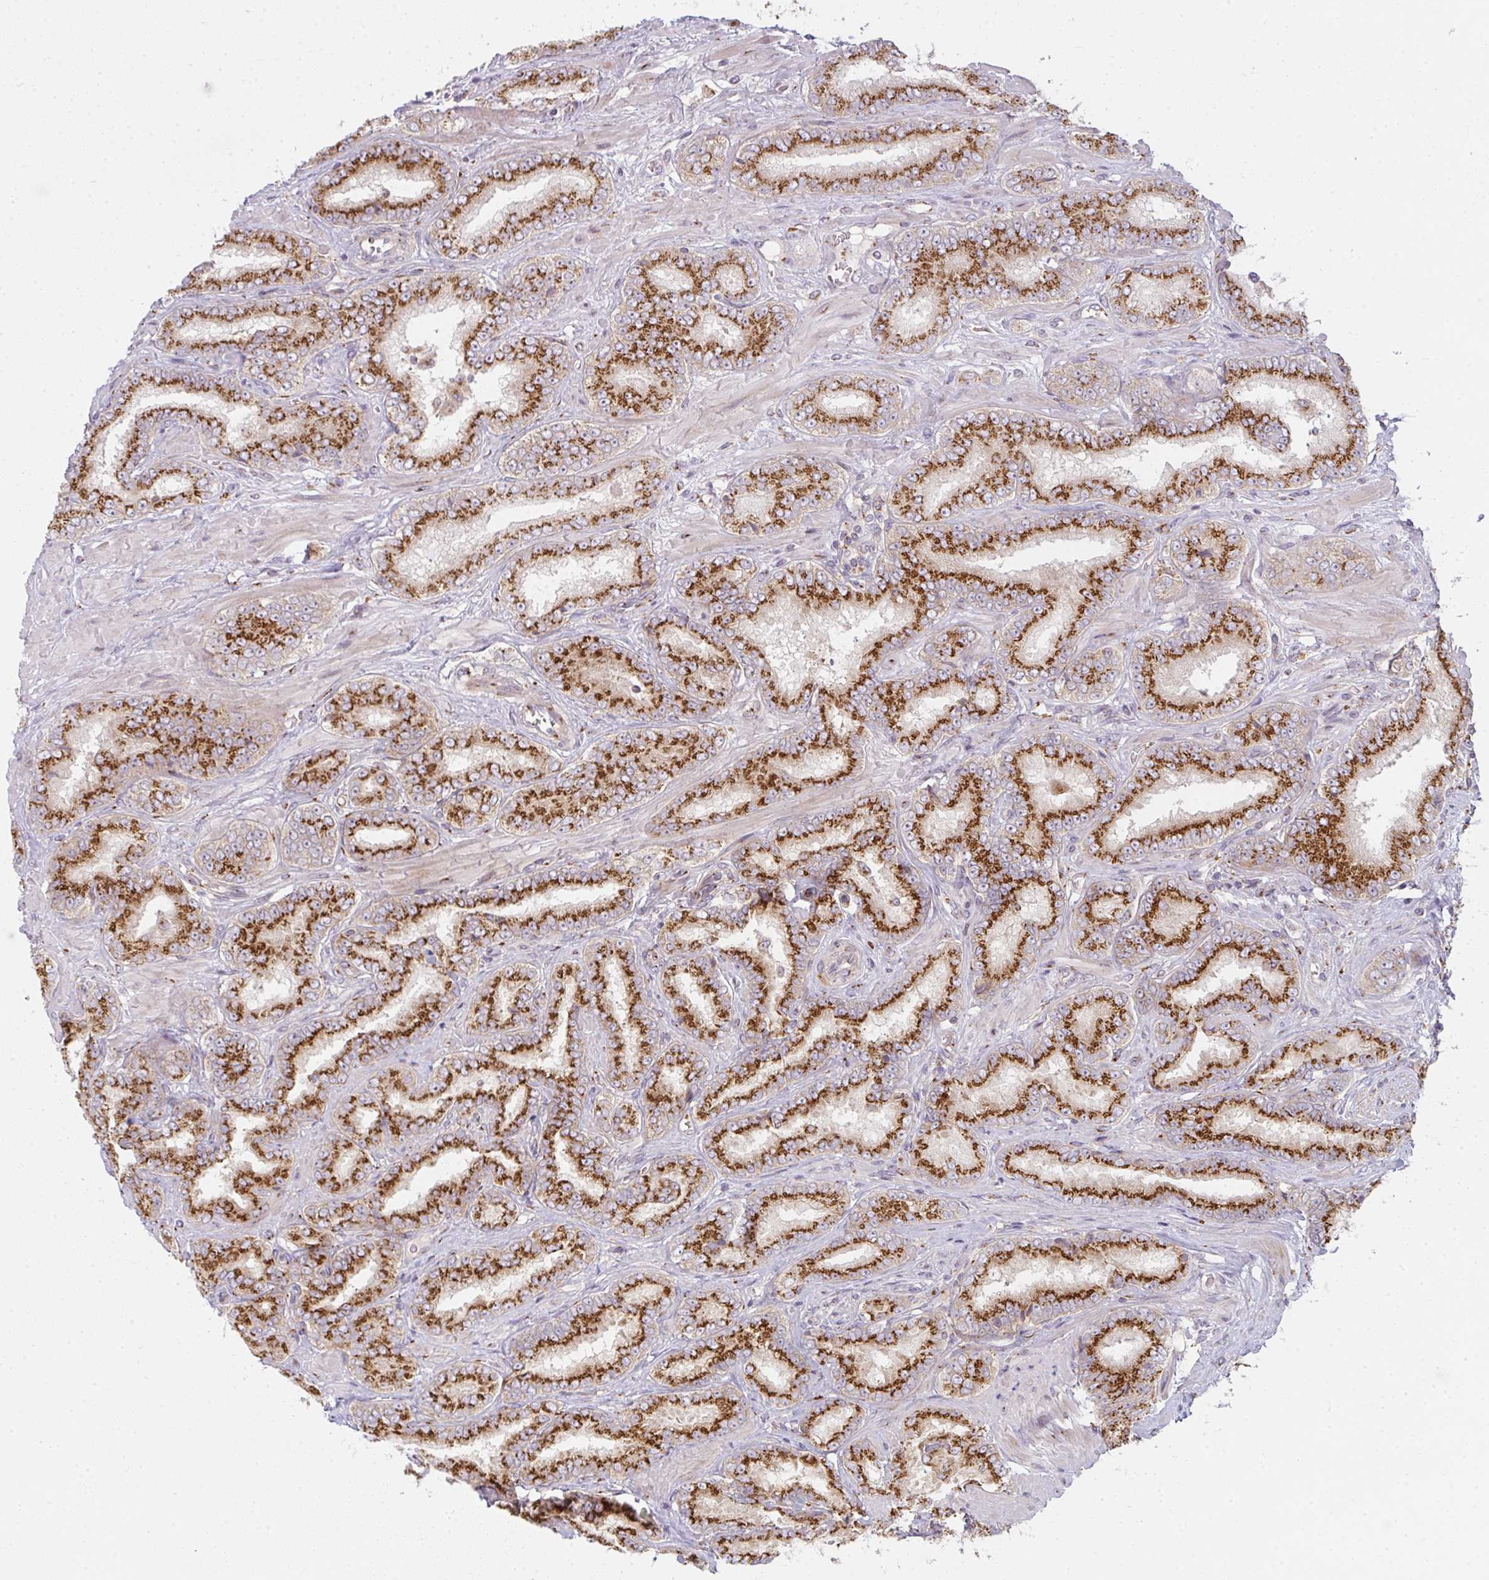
{"staining": {"intensity": "strong", "quantity": ">75%", "location": "cytoplasmic/membranous"}, "tissue": "prostate cancer", "cell_type": "Tumor cells", "image_type": "cancer", "snomed": [{"axis": "morphology", "description": "Adenocarcinoma, High grade"}, {"axis": "topography", "description": "Prostate"}], "caption": "Approximately >75% of tumor cells in human prostate cancer (adenocarcinoma (high-grade)) display strong cytoplasmic/membranous protein expression as visualized by brown immunohistochemical staining.", "gene": "GVQW3", "patient": {"sex": "male", "age": 72}}